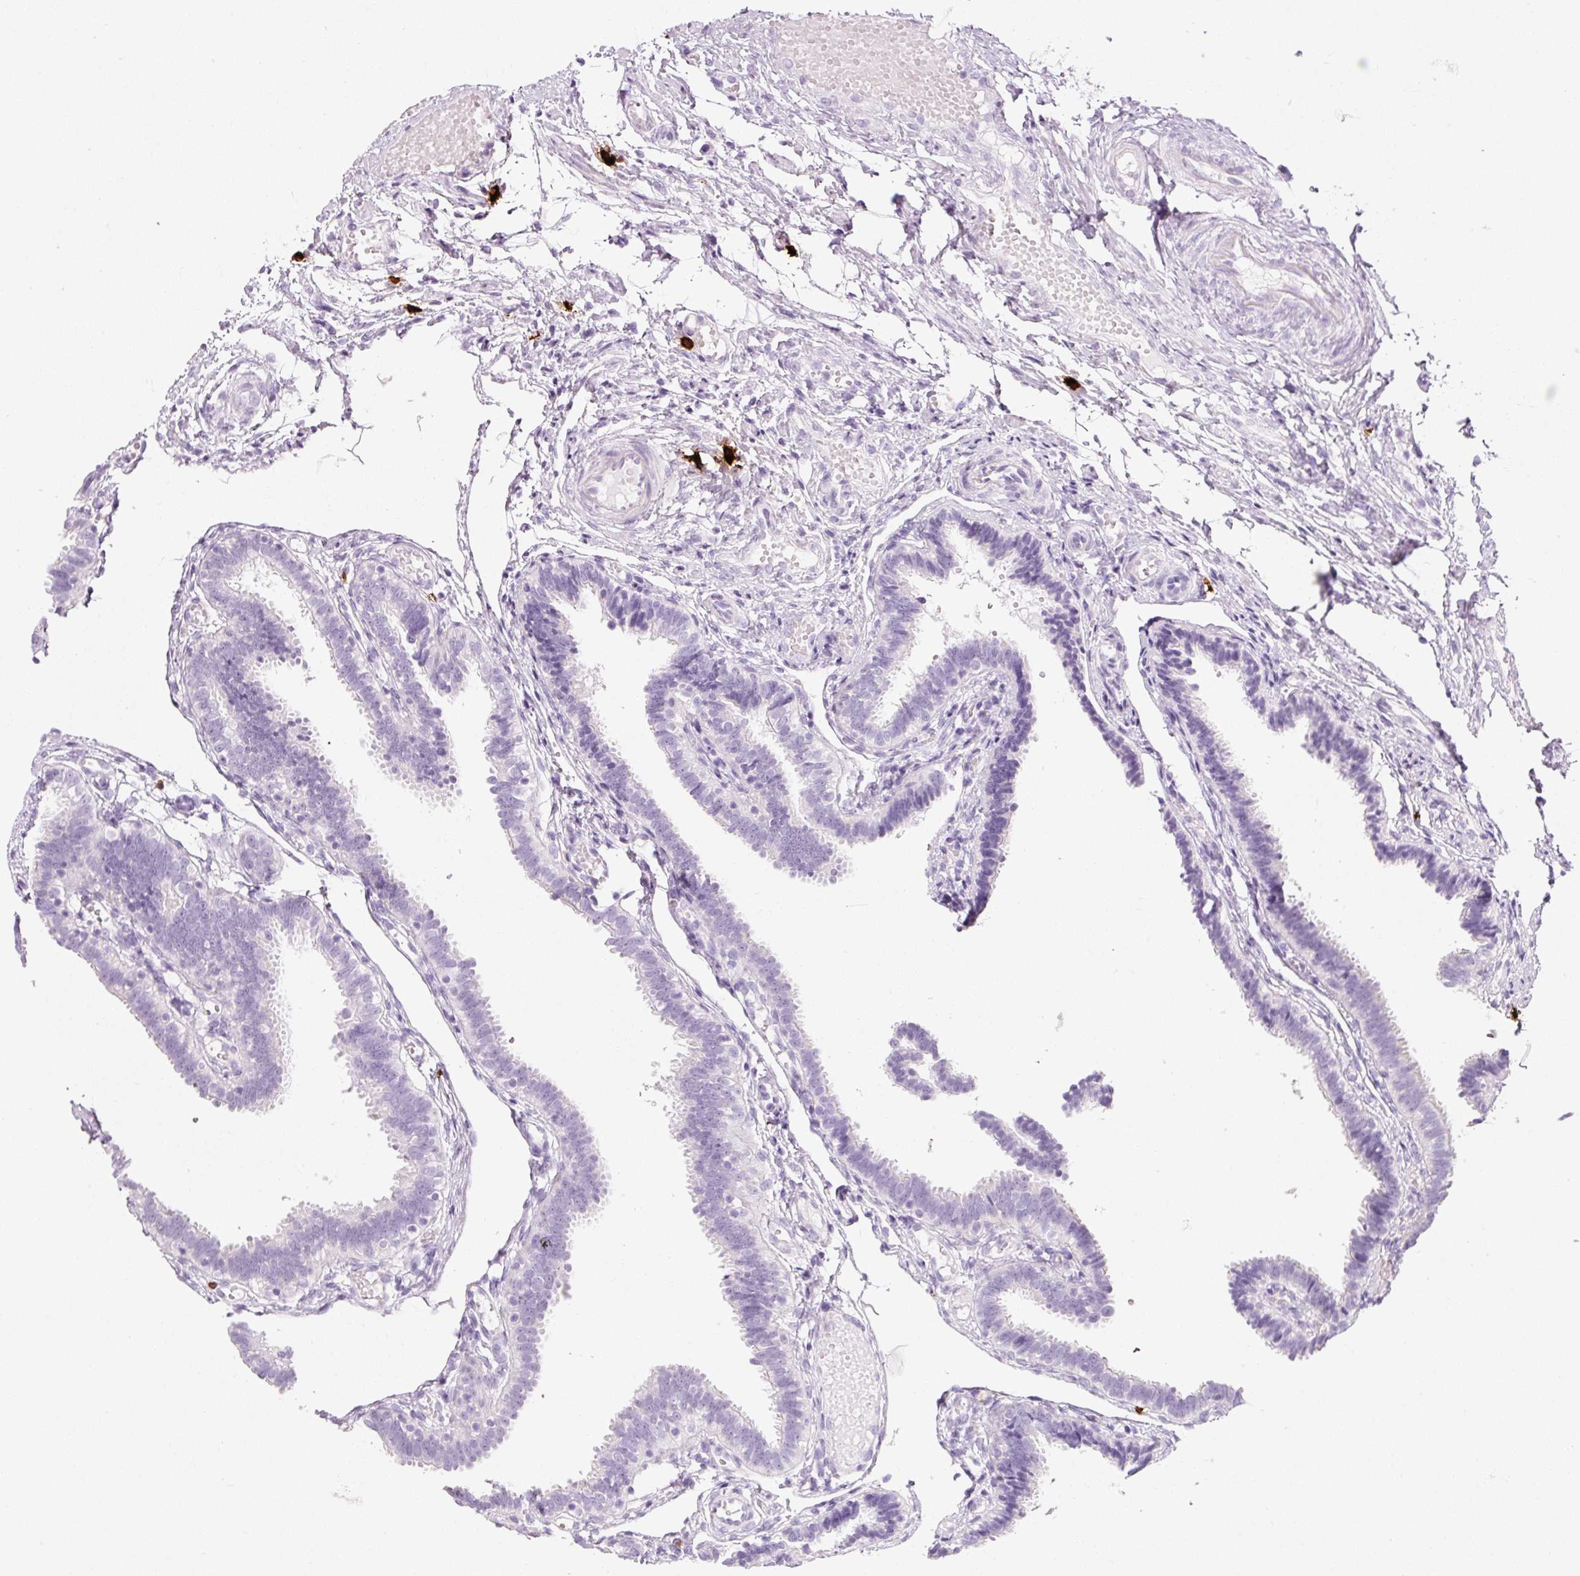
{"staining": {"intensity": "negative", "quantity": "none", "location": "none"}, "tissue": "fallopian tube", "cell_type": "Glandular cells", "image_type": "normal", "snomed": [{"axis": "morphology", "description": "Normal tissue, NOS"}, {"axis": "topography", "description": "Fallopian tube"}], "caption": "Photomicrograph shows no significant protein staining in glandular cells of normal fallopian tube. The staining was performed using DAB to visualize the protein expression in brown, while the nuclei were stained in blue with hematoxylin (Magnification: 20x).", "gene": "CMA1", "patient": {"sex": "female", "age": 37}}